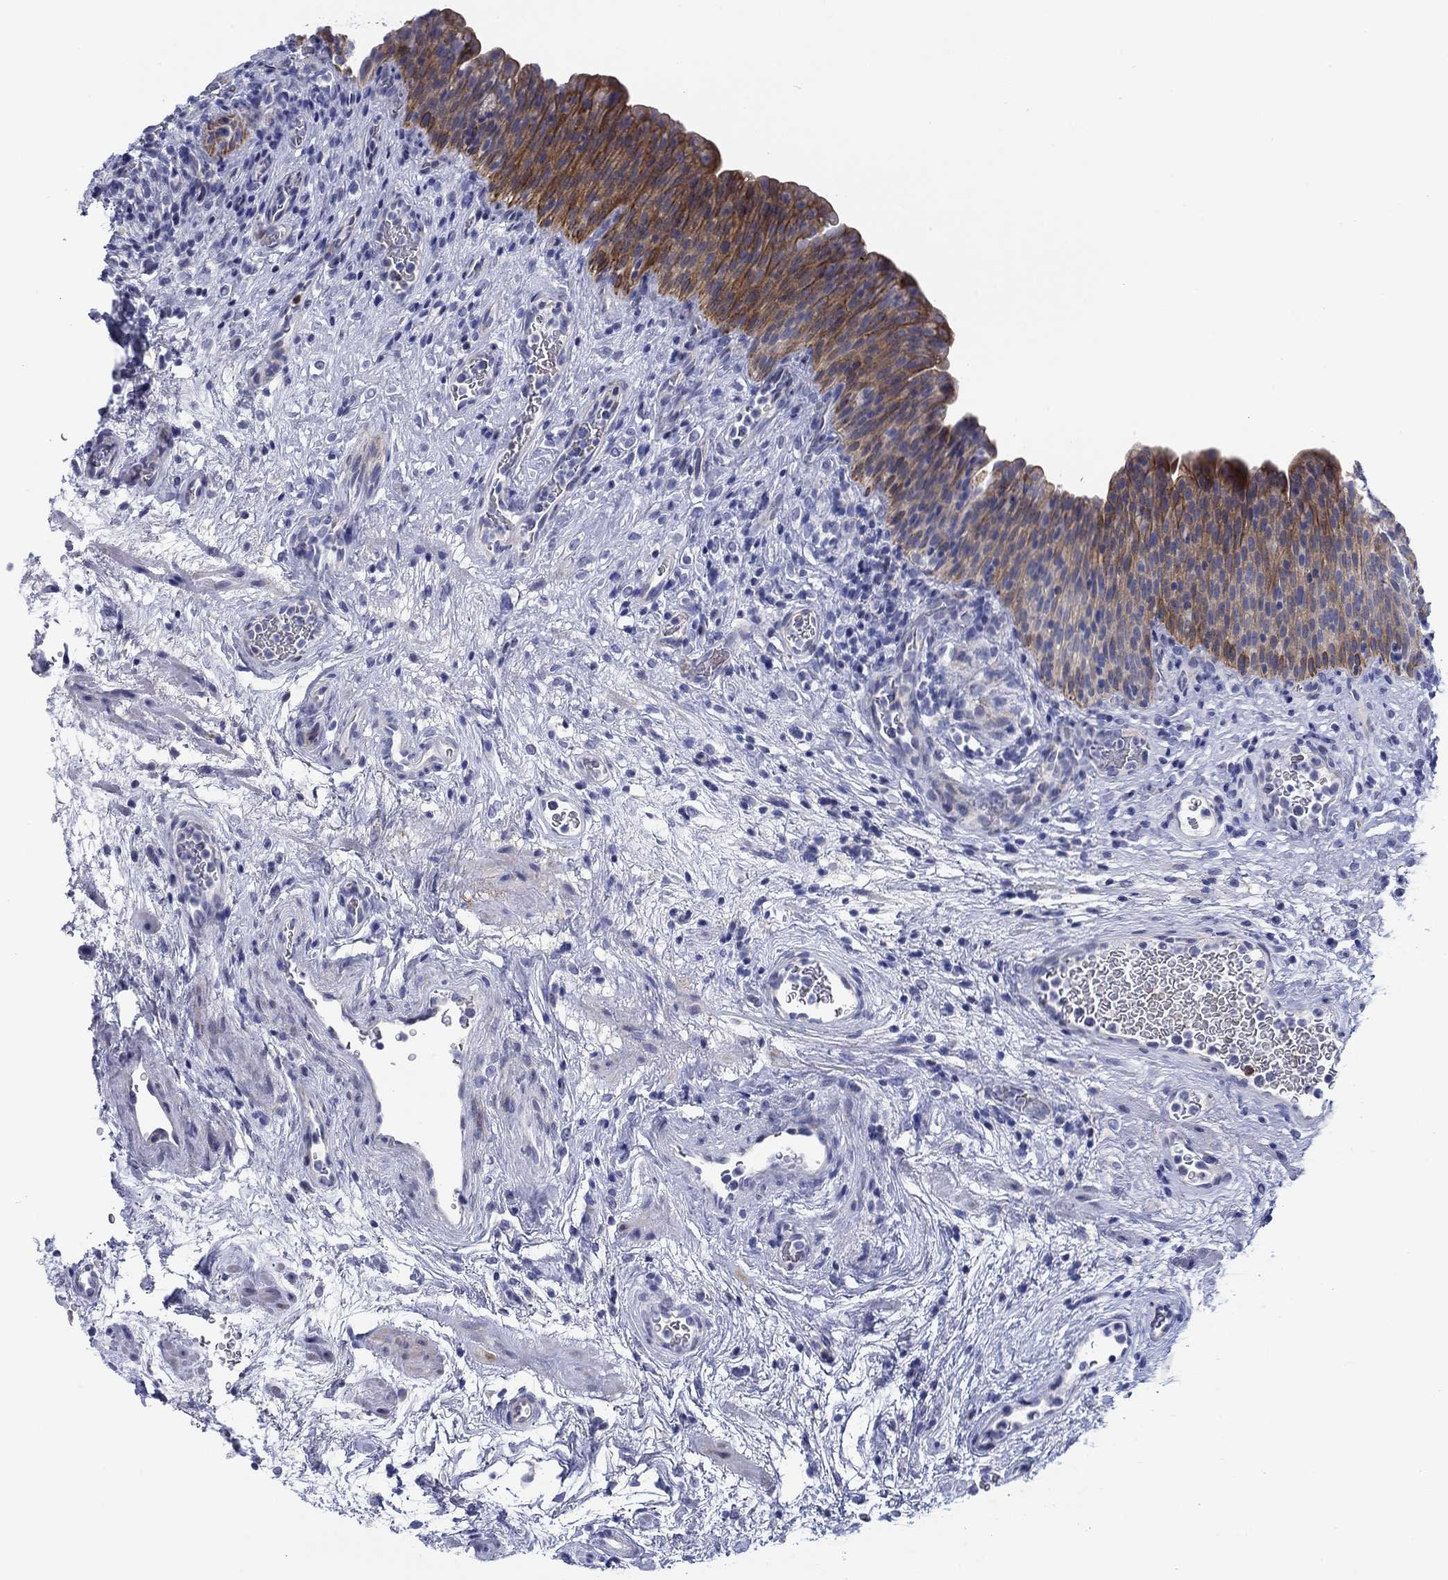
{"staining": {"intensity": "strong", "quantity": ">75%", "location": "cytoplasmic/membranous"}, "tissue": "urinary bladder", "cell_type": "Urothelial cells", "image_type": "normal", "snomed": [{"axis": "morphology", "description": "Normal tissue, NOS"}, {"axis": "topography", "description": "Urinary bladder"}], "caption": "Urothelial cells exhibit high levels of strong cytoplasmic/membranous positivity in approximately >75% of cells in unremarkable urinary bladder.", "gene": "SVEP1", "patient": {"sex": "male", "age": 76}}